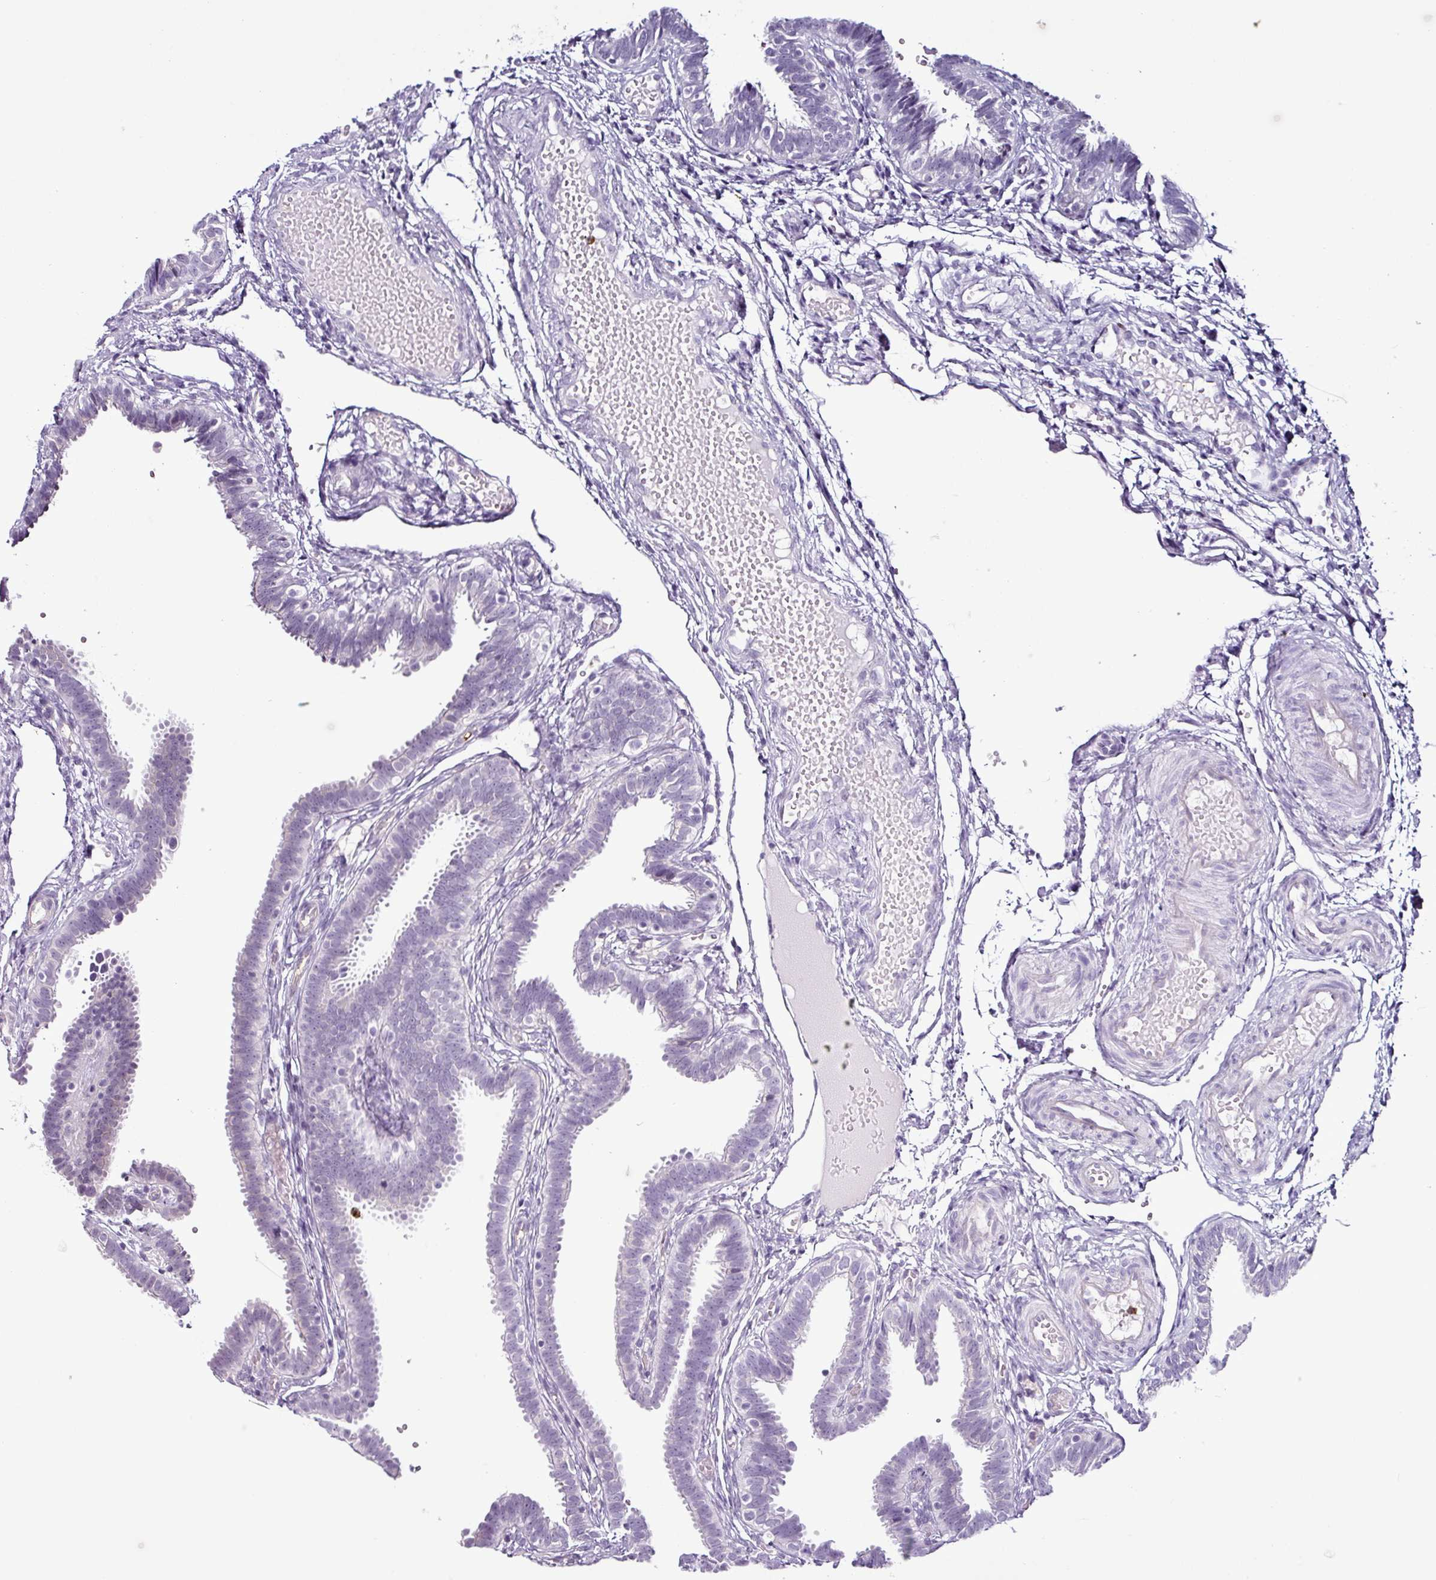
{"staining": {"intensity": "negative", "quantity": "none", "location": "none"}, "tissue": "fallopian tube", "cell_type": "Glandular cells", "image_type": "normal", "snomed": [{"axis": "morphology", "description": "Normal tissue, NOS"}, {"axis": "topography", "description": "Fallopian tube"}], "caption": "High magnification brightfield microscopy of benign fallopian tube stained with DAB (brown) and counterstained with hematoxylin (blue): glandular cells show no significant expression. The staining is performed using DAB brown chromogen with nuclei counter-stained in using hematoxylin.", "gene": "TMEM178A", "patient": {"sex": "female", "age": 37}}